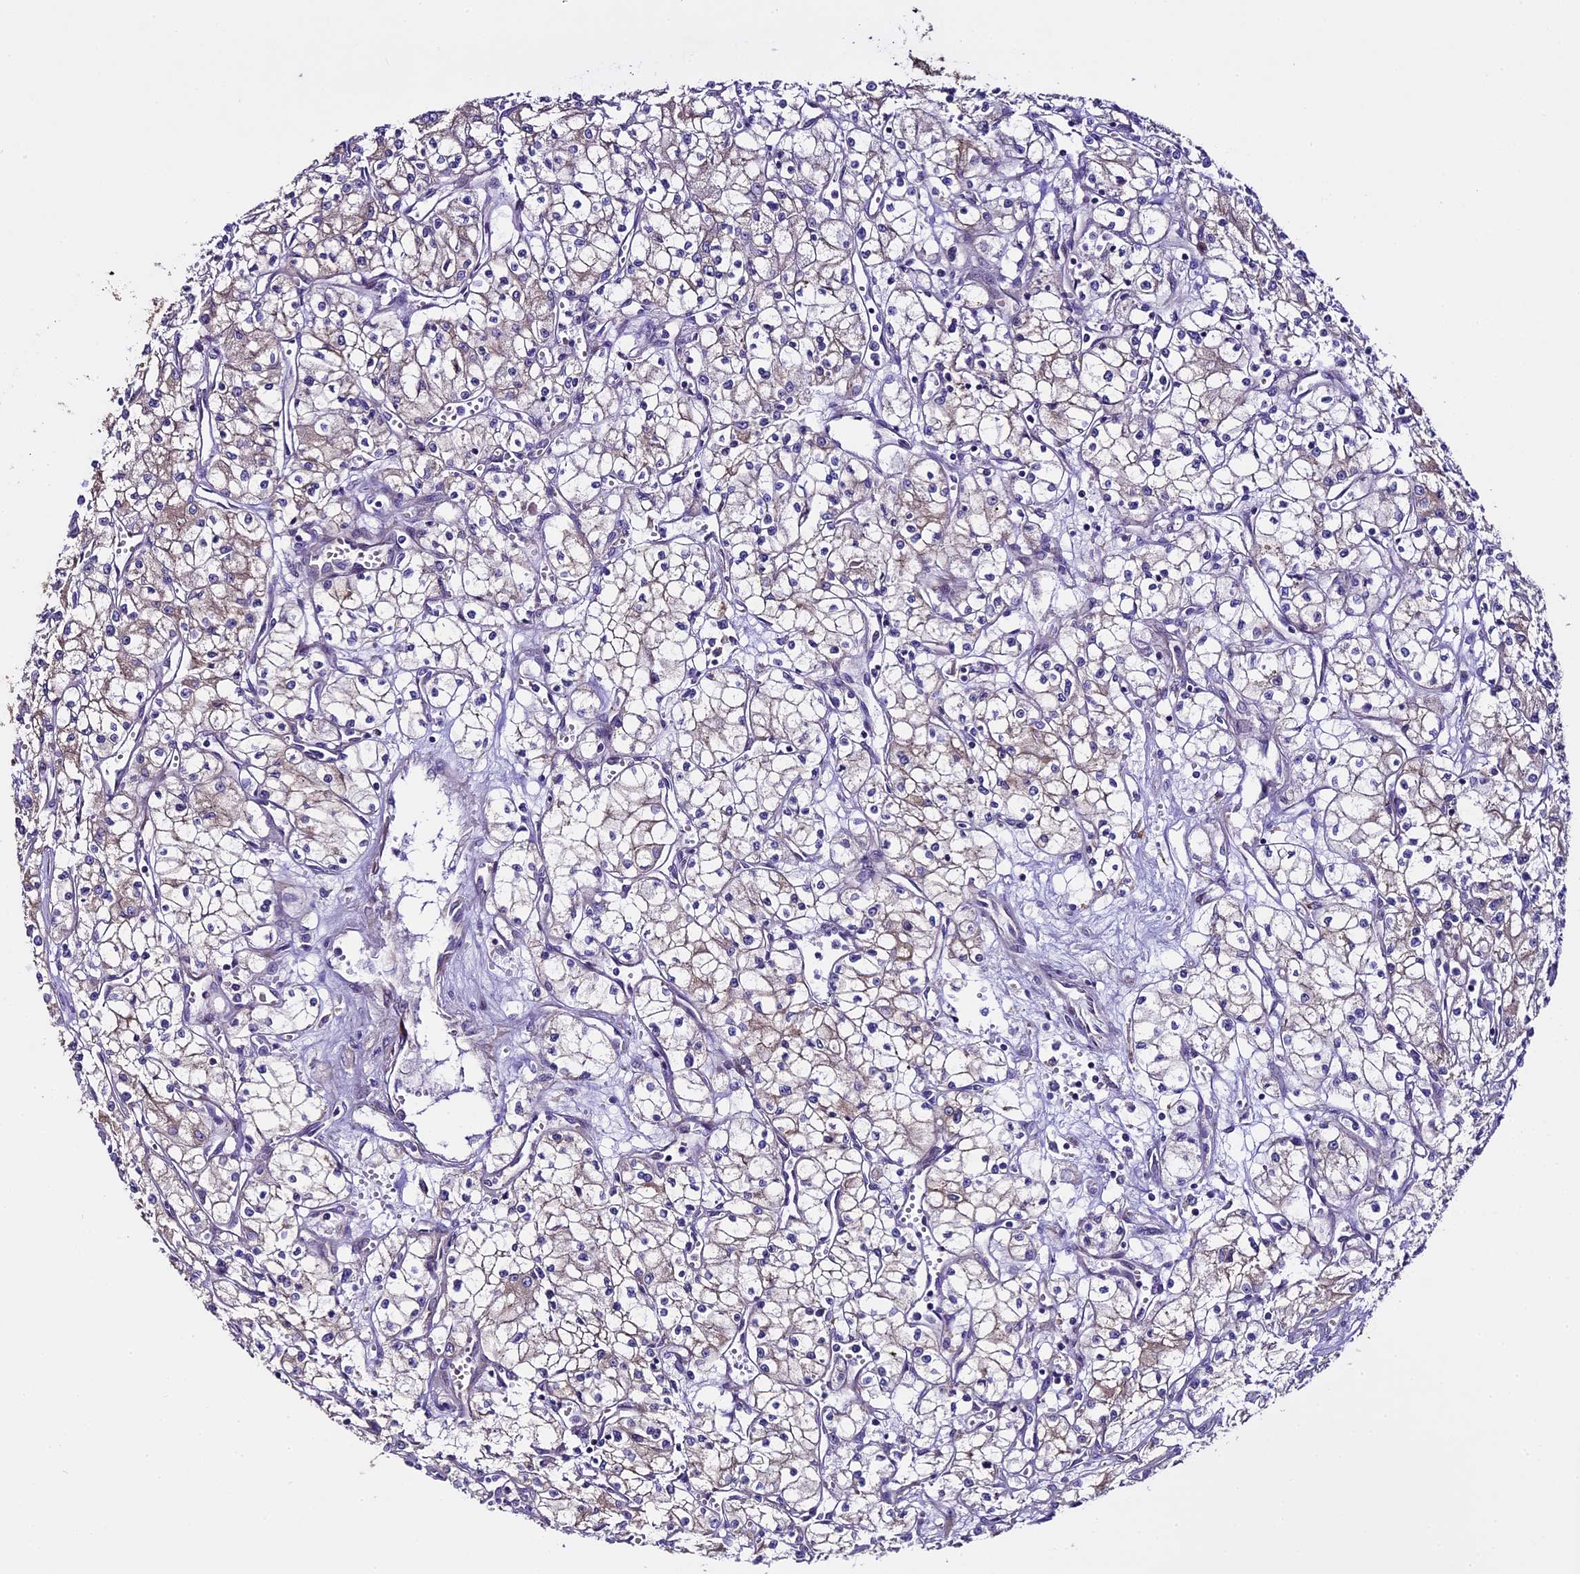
{"staining": {"intensity": "weak", "quantity": "25%-75%", "location": "cytoplasmic/membranous"}, "tissue": "renal cancer", "cell_type": "Tumor cells", "image_type": "cancer", "snomed": [{"axis": "morphology", "description": "Adenocarcinoma, NOS"}, {"axis": "topography", "description": "Kidney"}], "caption": "Human renal adenocarcinoma stained with a protein marker shows weak staining in tumor cells.", "gene": "SPIRE1", "patient": {"sex": "male", "age": 59}}